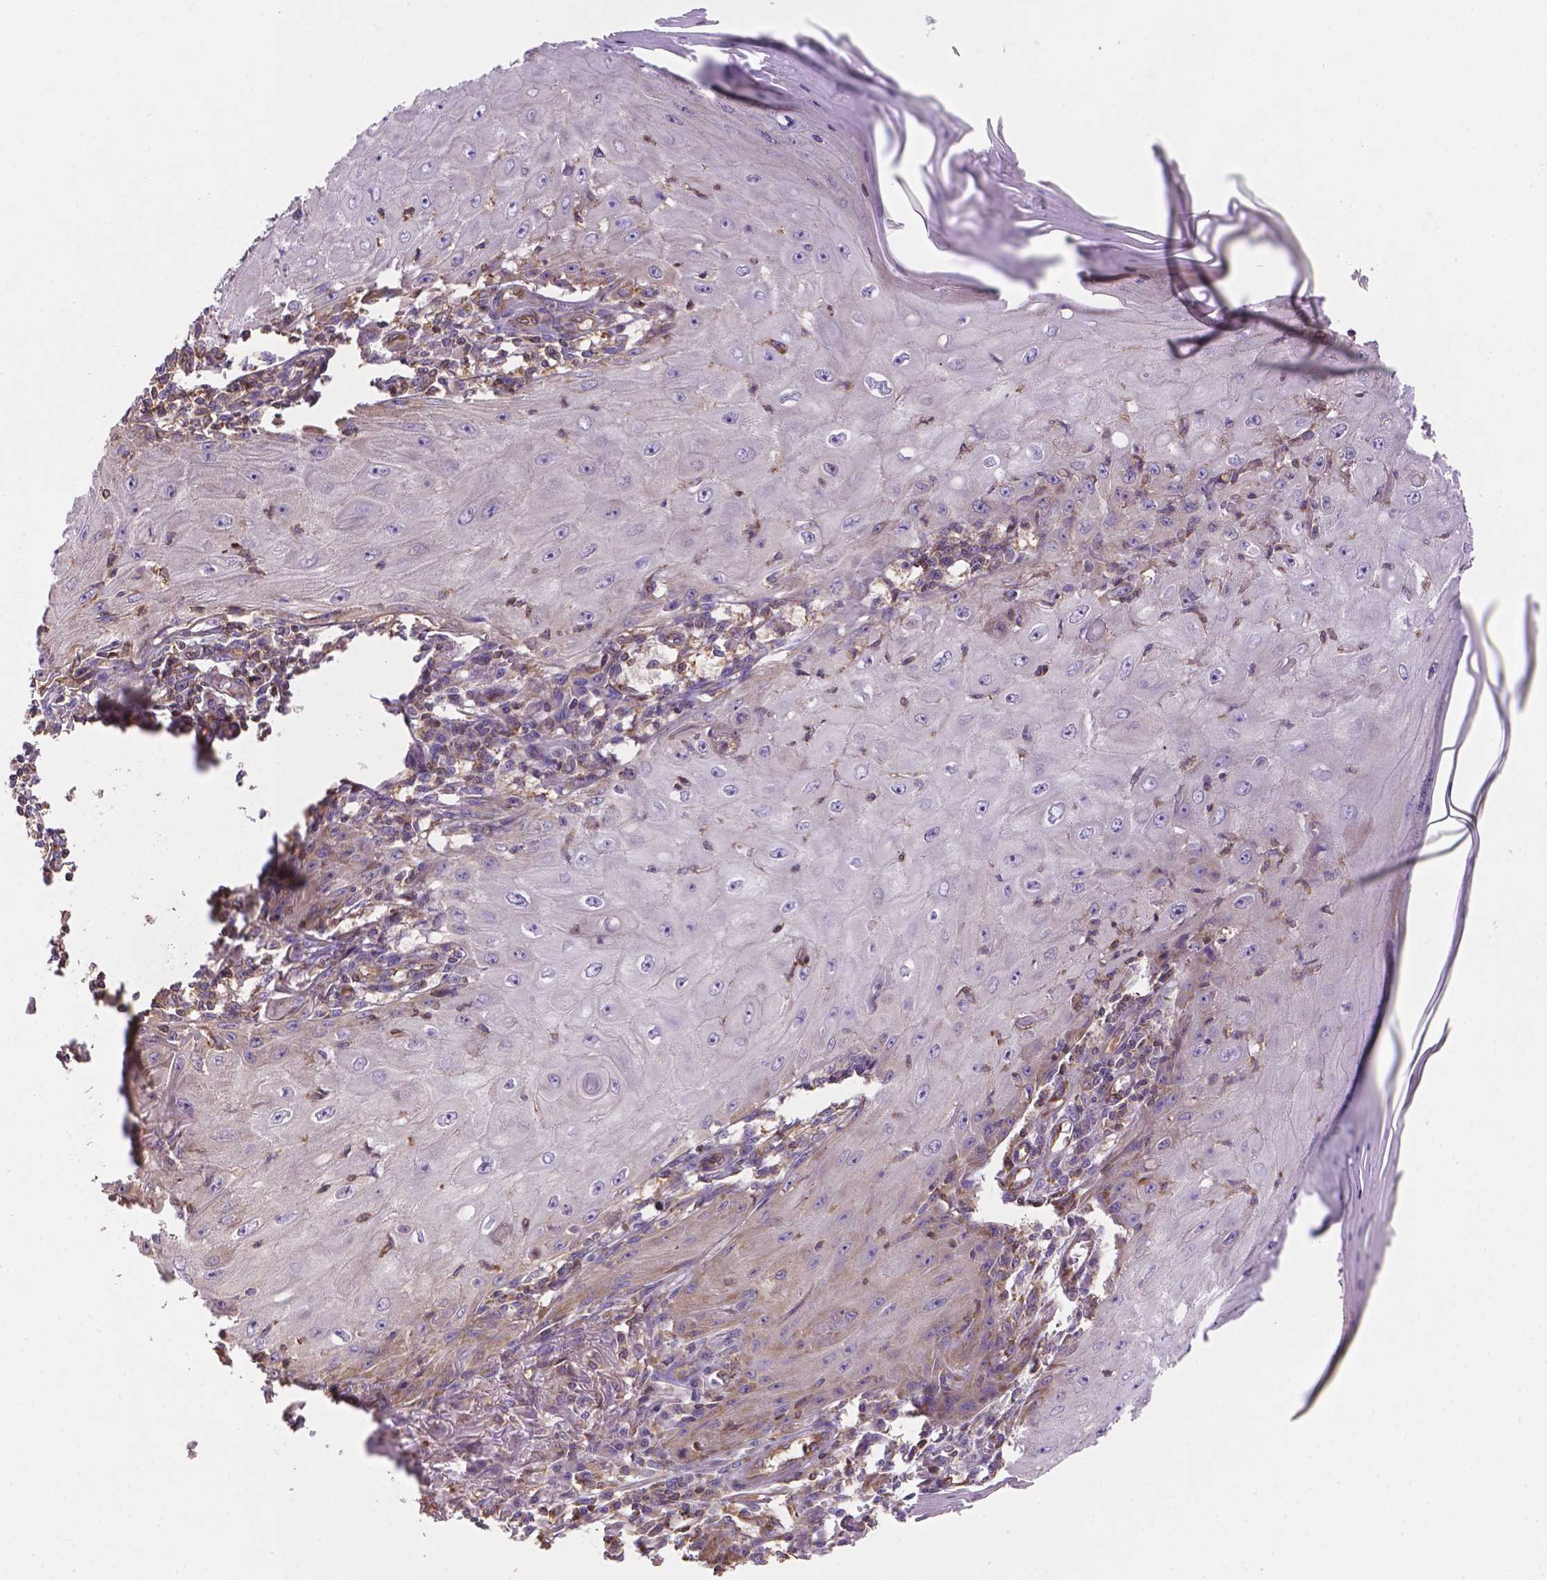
{"staining": {"intensity": "negative", "quantity": "none", "location": "none"}, "tissue": "skin cancer", "cell_type": "Tumor cells", "image_type": "cancer", "snomed": [{"axis": "morphology", "description": "Squamous cell carcinoma, NOS"}, {"axis": "topography", "description": "Skin"}], "caption": "IHC histopathology image of neoplastic tissue: skin squamous cell carcinoma stained with DAB exhibits no significant protein expression in tumor cells.", "gene": "DMWD", "patient": {"sex": "female", "age": 73}}